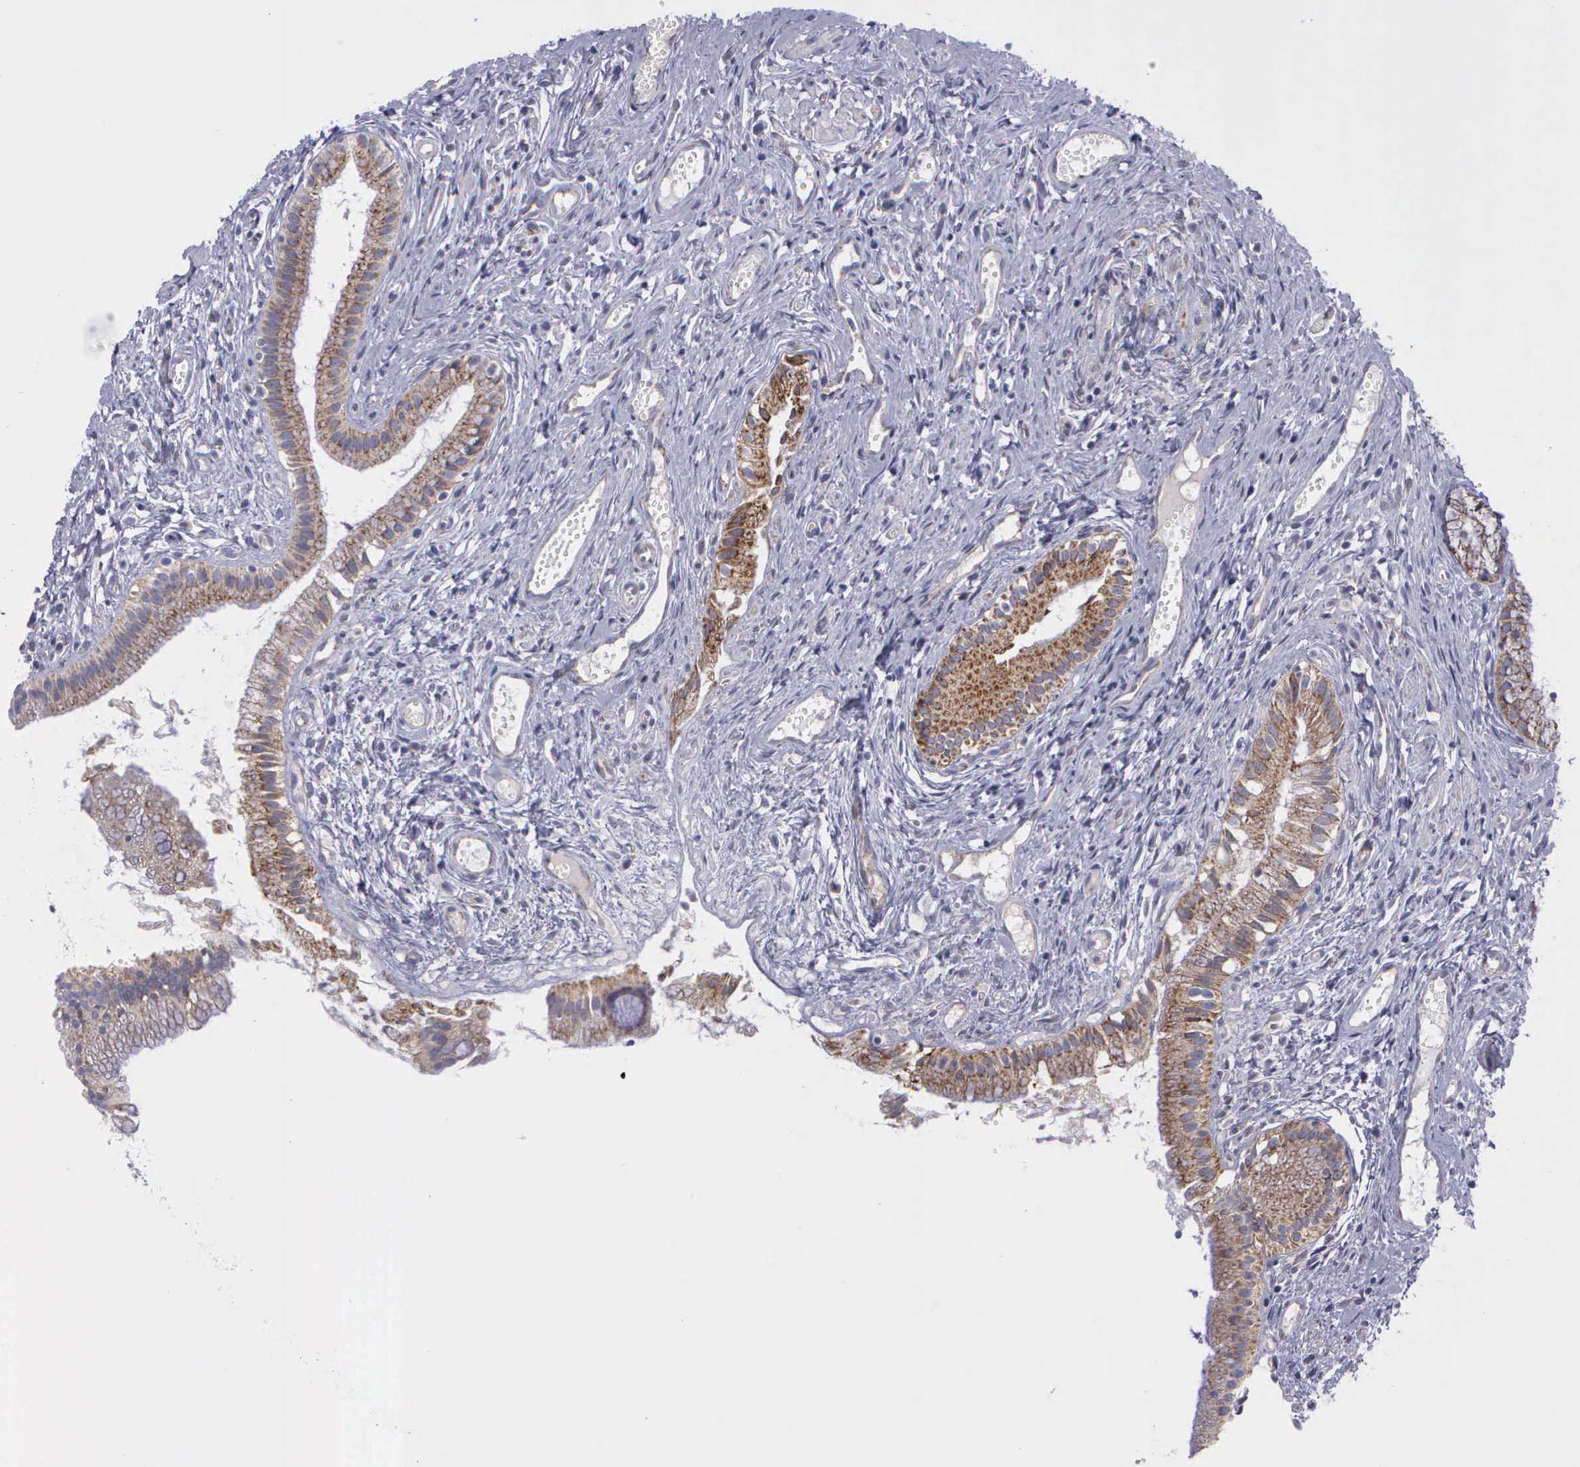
{"staining": {"intensity": "moderate", "quantity": ">75%", "location": "cytoplasmic/membranous"}, "tissue": "gallbladder", "cell_type": "Glandular cells", "image_type": "normal", "snomed": [{"axis": "morphology", "description": "Normal tissue, NOS"}, {"axis": "topography", "description": "Gallbladder"}], "caption": "Human gallbladder stained with a brown dye reveals moderate cytoplasmic/membranous positive expression in approximately >75% of glandular cells.", "gene": "SYNJ2BP", "patient": {"sex": "female", "age": 58}}